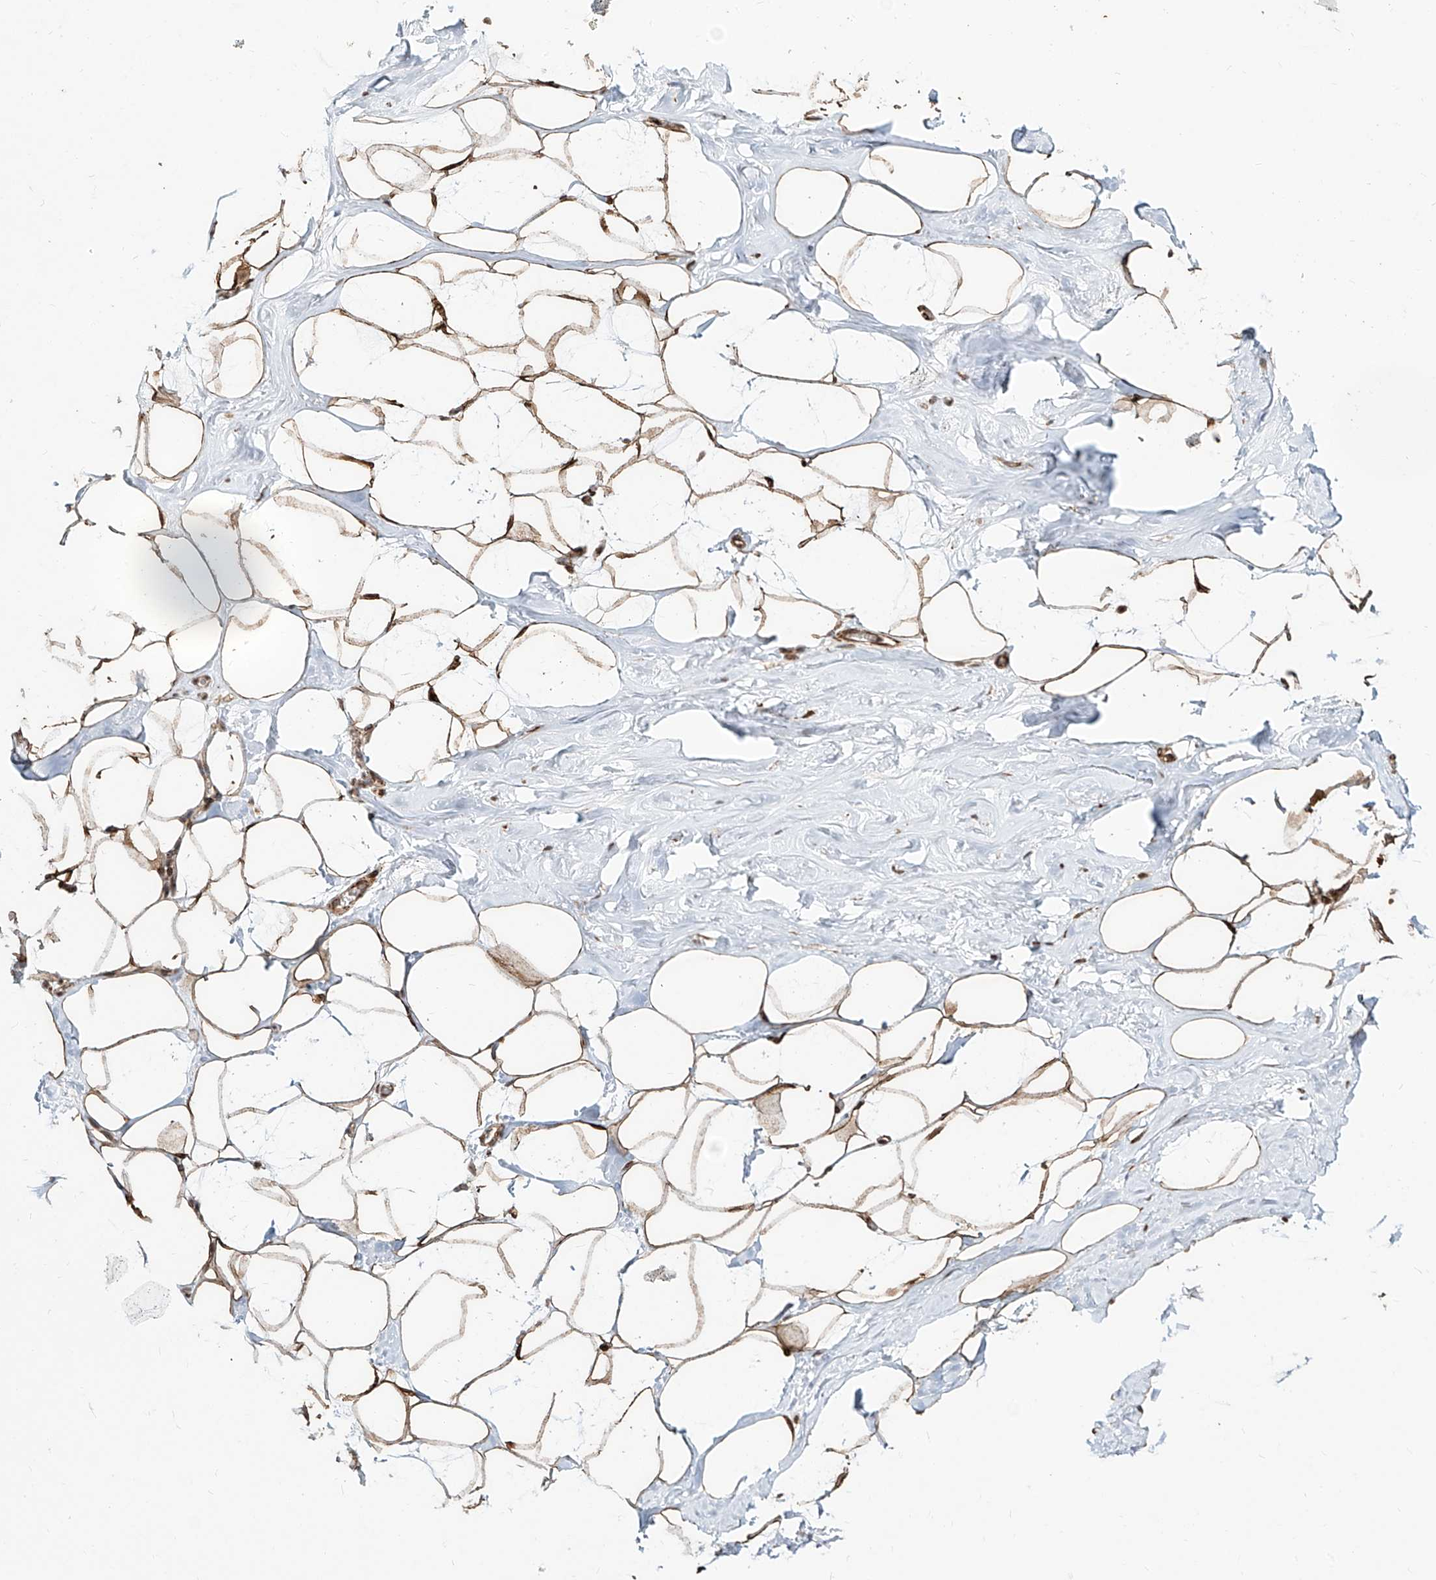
{"staining": {"intensity": "strong", "quantity": ">75%", "location": "cytoplasmic/membranous,nuclear"}, "tissue": "adipose tissue", "cell_type": "Adipocytes", "image_type": "normal", "snomed": [{"axis": "morphology", "description": "Normal tissue, NOS"}, {"axis": "morphology", "description": "Fibrosis, NOS"}, {"axis": "topography", "description": "Breast"}, {"axis": "topography", "description": "Adipose tissue"}], "caption": "Immunohistochemical staining of normal adipose tissue exhibits high levels of strong cytoplasmic/membranous,nuclear expression in approximately >75% of adipocytes.", "gene": "ZNF710", "patient": {"sex": "female", "age": 39}}